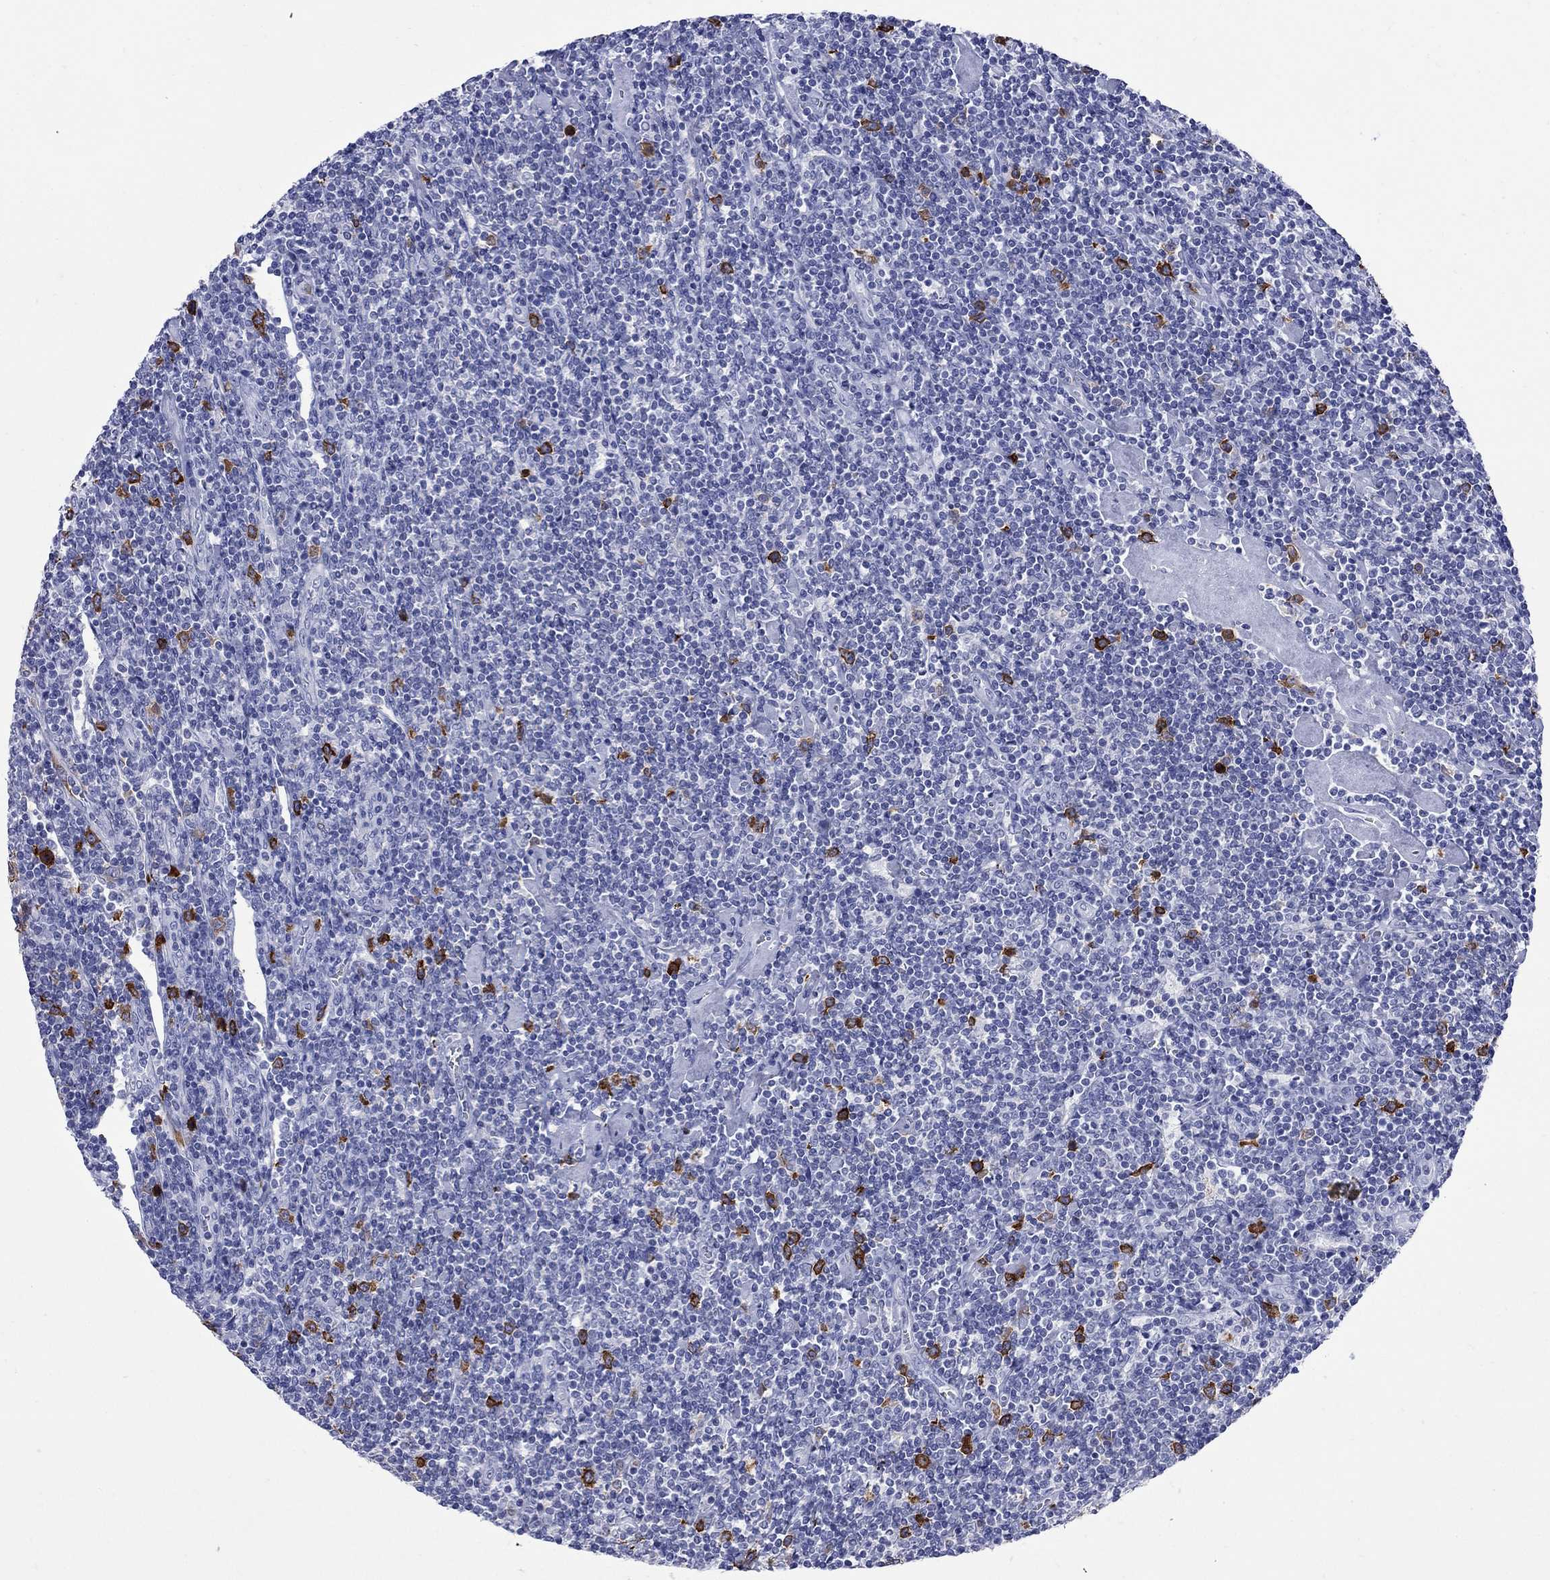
{"staining": {"intensity": "moderate", "quantity": ">75%", "location": "cytoplasmic/membranous"}, "tissue": "lymphoma", "cell_type": "Tumor cells", "image_type": "cancer", "snomed": [{"axis": "morphology", "description": "Hodgkin's disease, NOS"}, {"axis": "topography", "description": "Lymph node"}], "caption": "Protein staining by IHC displays moderate cytoplasmic/membranous expression in about >75% of tumor cells in lymphoma.", "gene": "TACC3", "patient": {"sex": "male", "age": 40}}